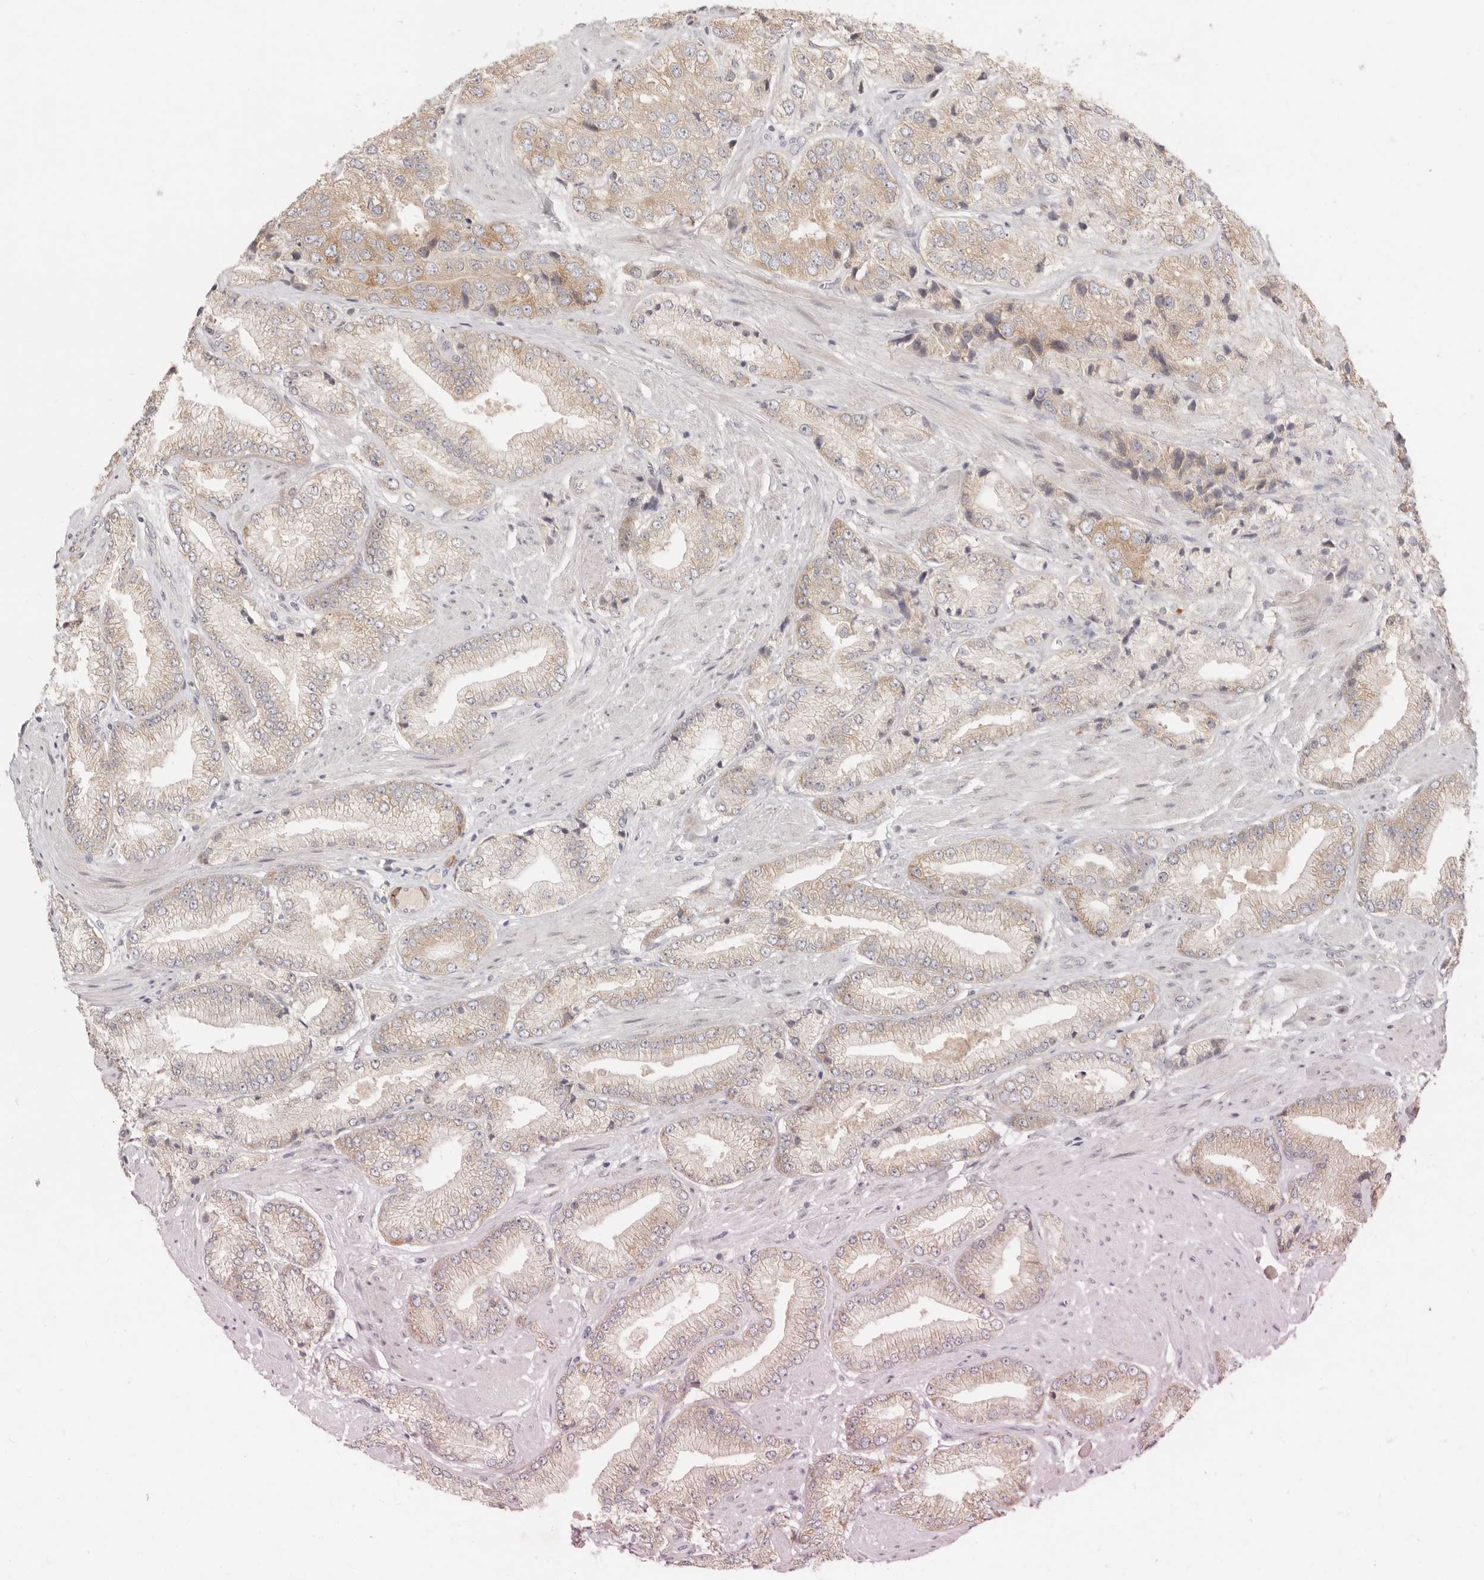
{"staining": {"intensity": "weak", "quantity": "<25%", "location": "cytoplasmic/membranous"}, "tissue": "prostate cancer", "cell_type": "Tumor cells", "image_type": "cancer", "snomed": [{"axis": "morphology", "description": "Adenocarcinoma, High grade"}, {"axis": "topography", "description": "Prostate"}], "caption": "Photomicrograph shows no significant protein expression in tumor cells of adenocarcinoma (high-grade) (prostate). The staining was performed using DAB to visualize the protein expression in brown, while the nuclei were stained in blue with hematoxylin (Magnification: 20x).", "gene": "PABPC4", "patient": {"sex": "male", "age": 50}}